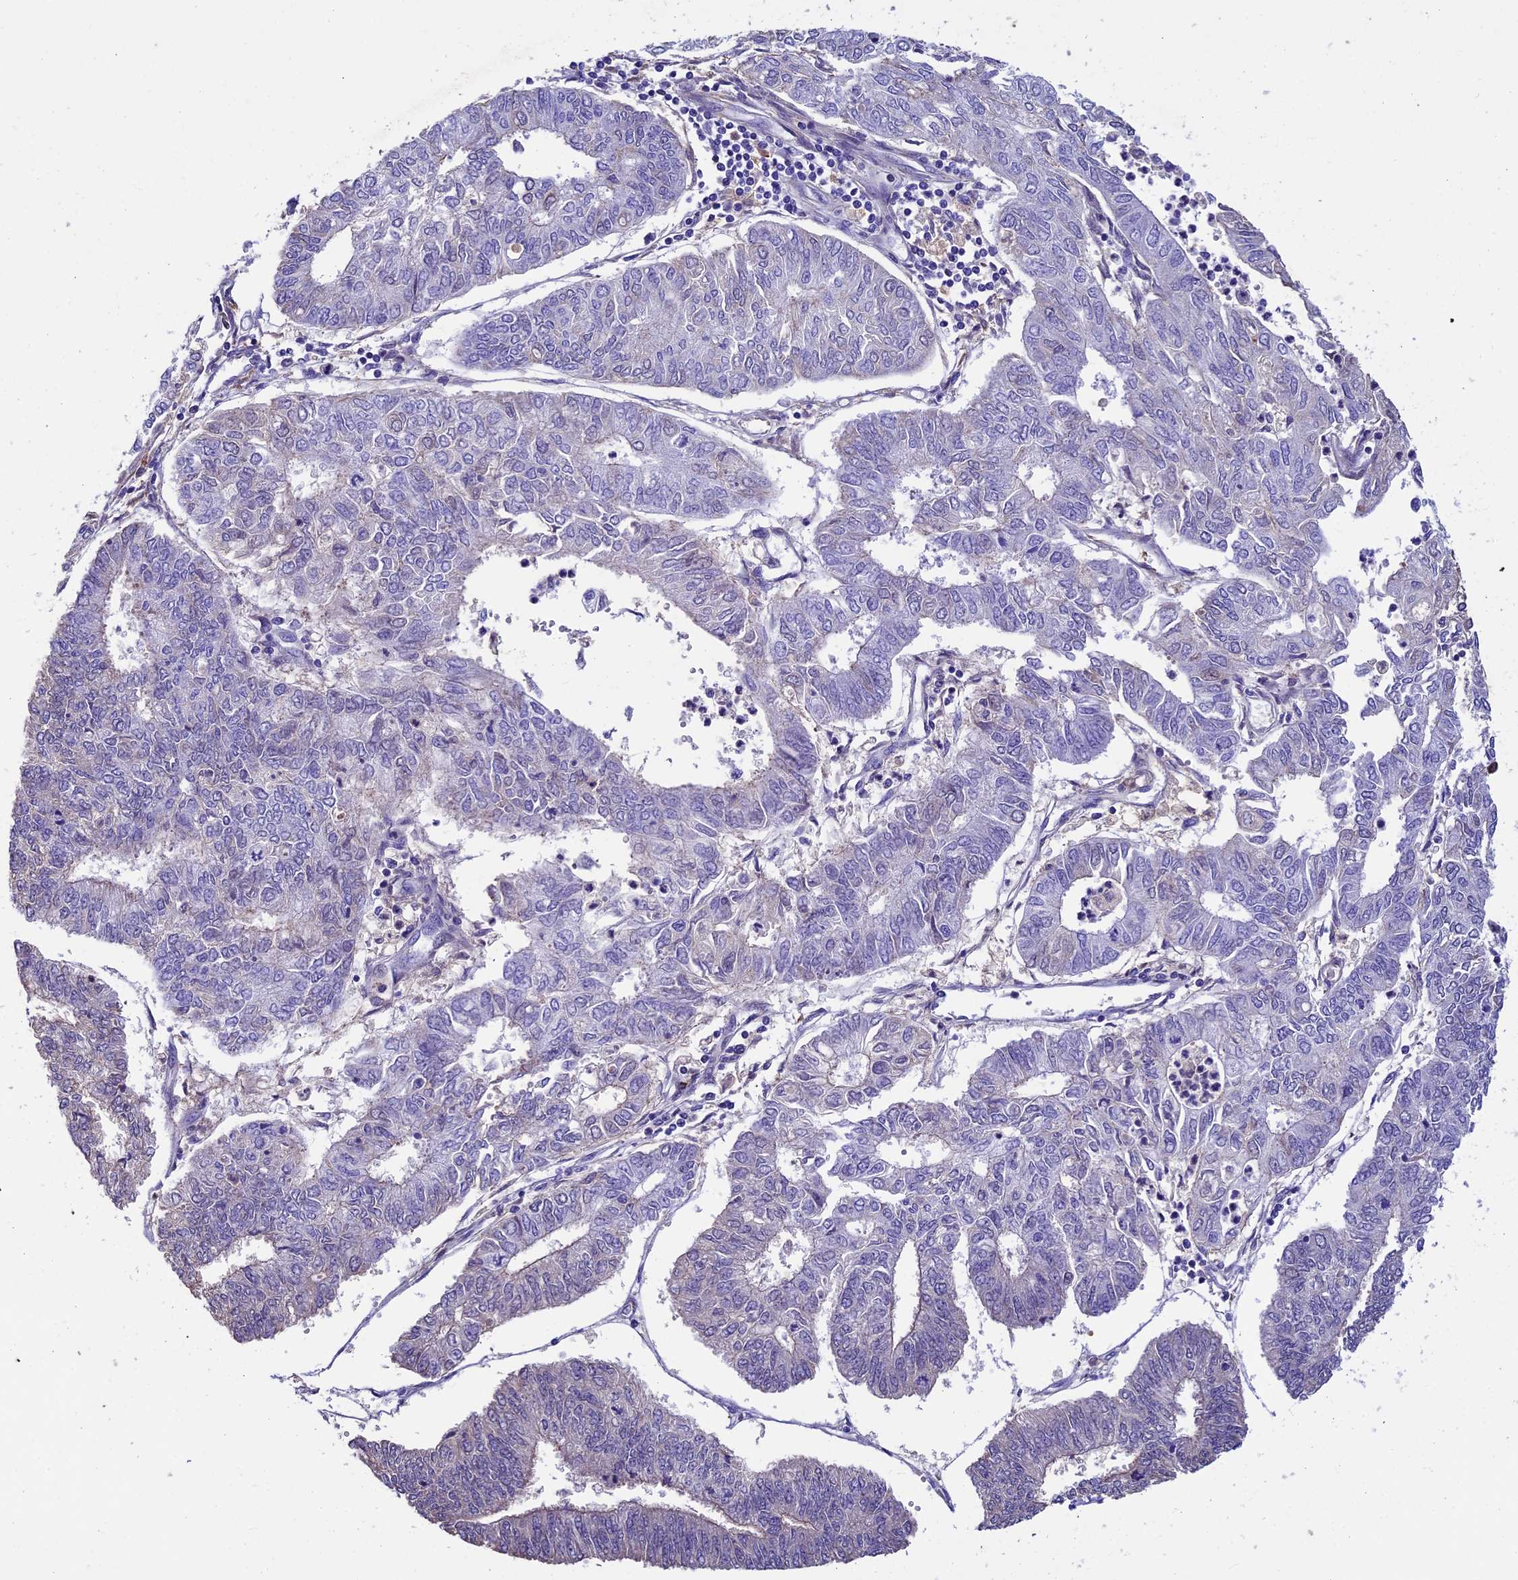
{"staining": {"intensity": "negative", "quantity": "none", "location": "none"}, "tissue": "endometrial cancer", "cell_type": "Tumor cells", "image_type": "cancer", "snomed": [{"axis": "morphology", "description": "Adenocarcinoma, NOS"}, {"axis": "topography", "description": "Endometrium"}], "caption": "Immunohistochemical staining of endometrial cancer demonstrates no significant positivity in tumor cells.", "gene": "IGSF6", "patient": {"sex": "female", "age": 68}}